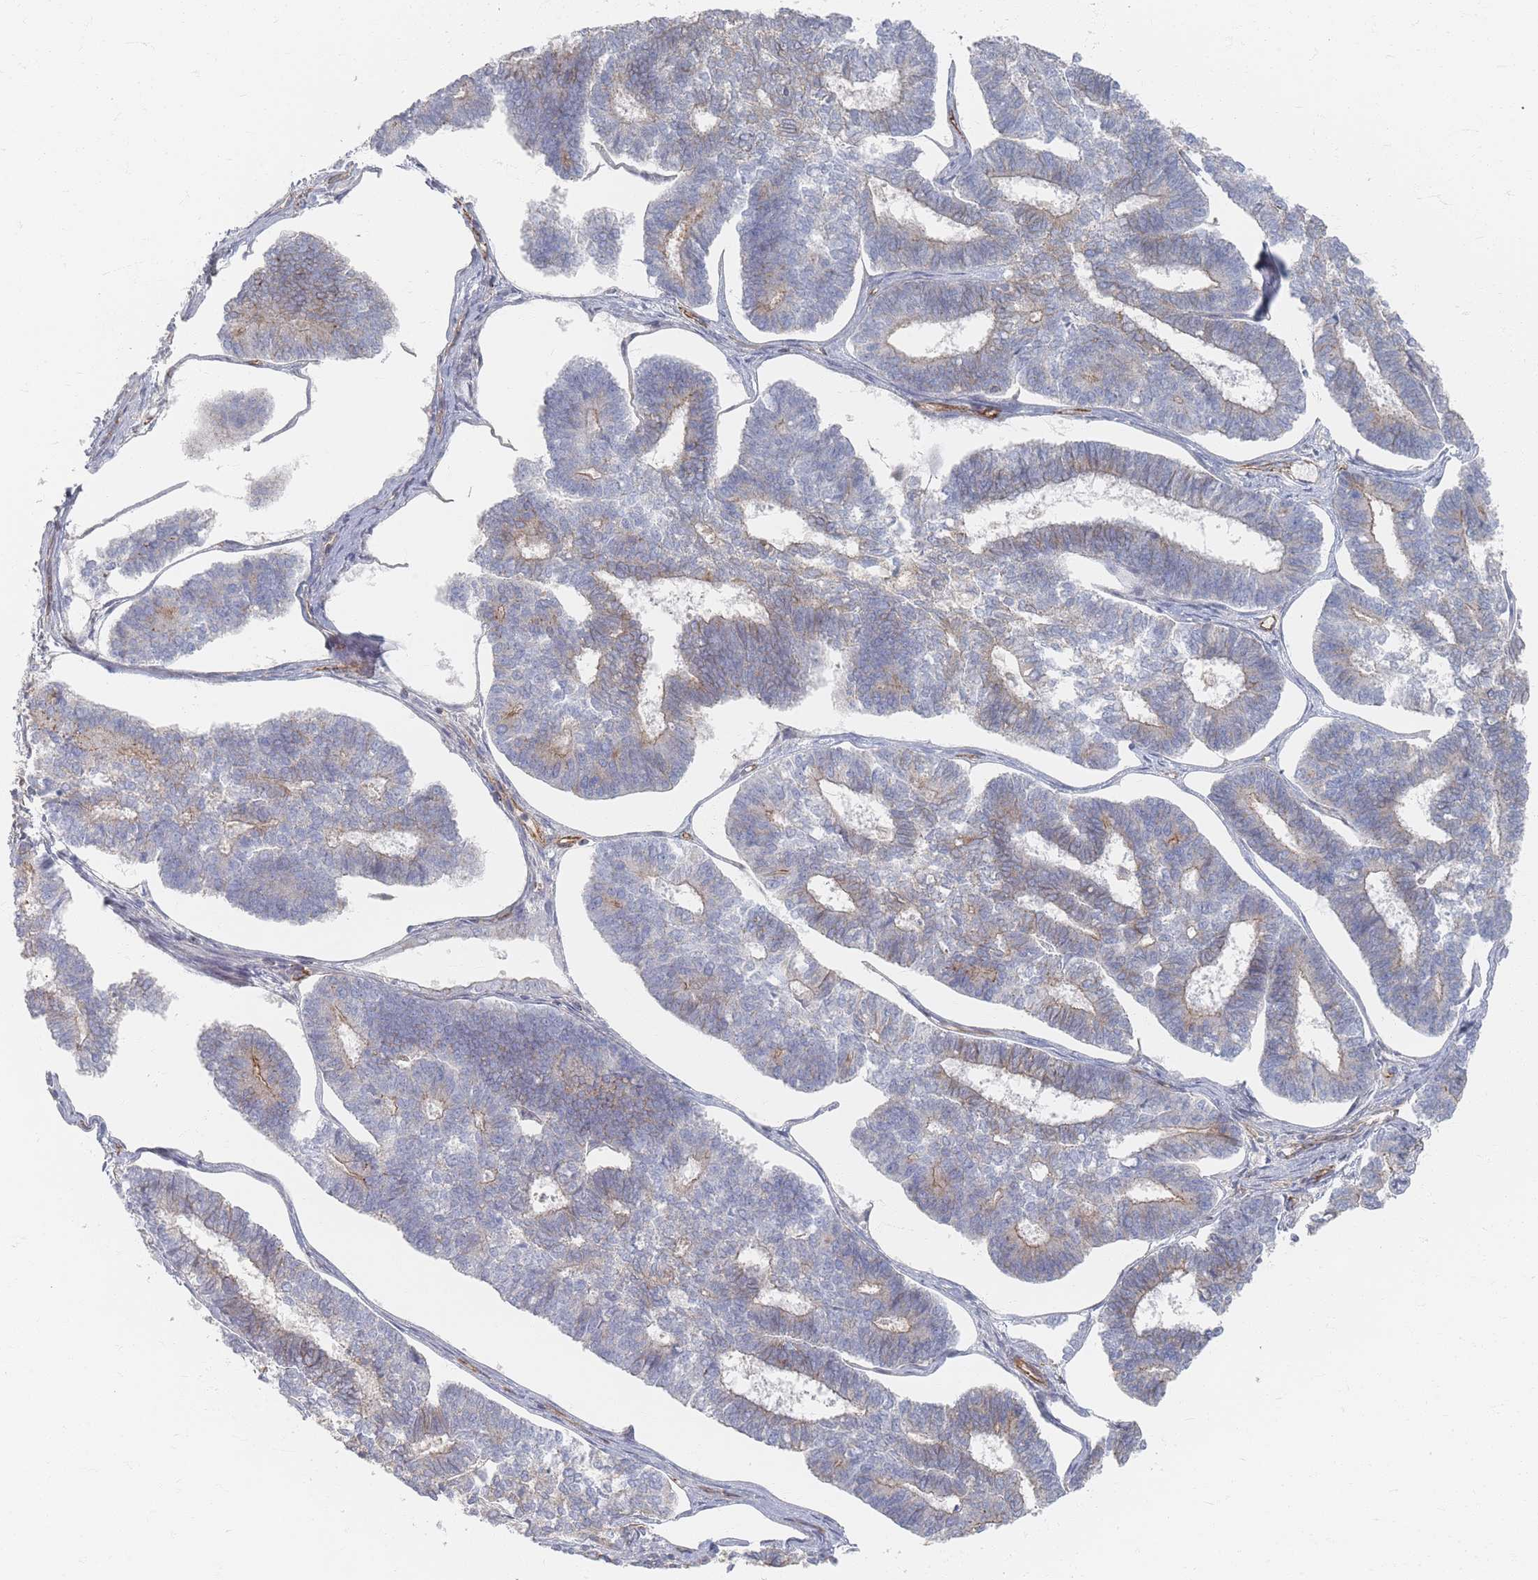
{"staining": {"intensity": "weak", "quantity": "<25%", "location": "cytoplasmic/membranous"}, "tissue": "endometrial cancer", "cell_type": "Tumor cells", "image_type": "cancer", "snomed": [{"axis": "morphology", "description": "Adenocarcinoma, NOS"}, {"axis": "topography", "description": "Endometrium"}], "caption": "This is an immunohistochemistry micrograph of endometrial cancer. There is no staining in tumor cells.", "gene": "GNB1", "patient": {"sex": "female", "age": 70}}